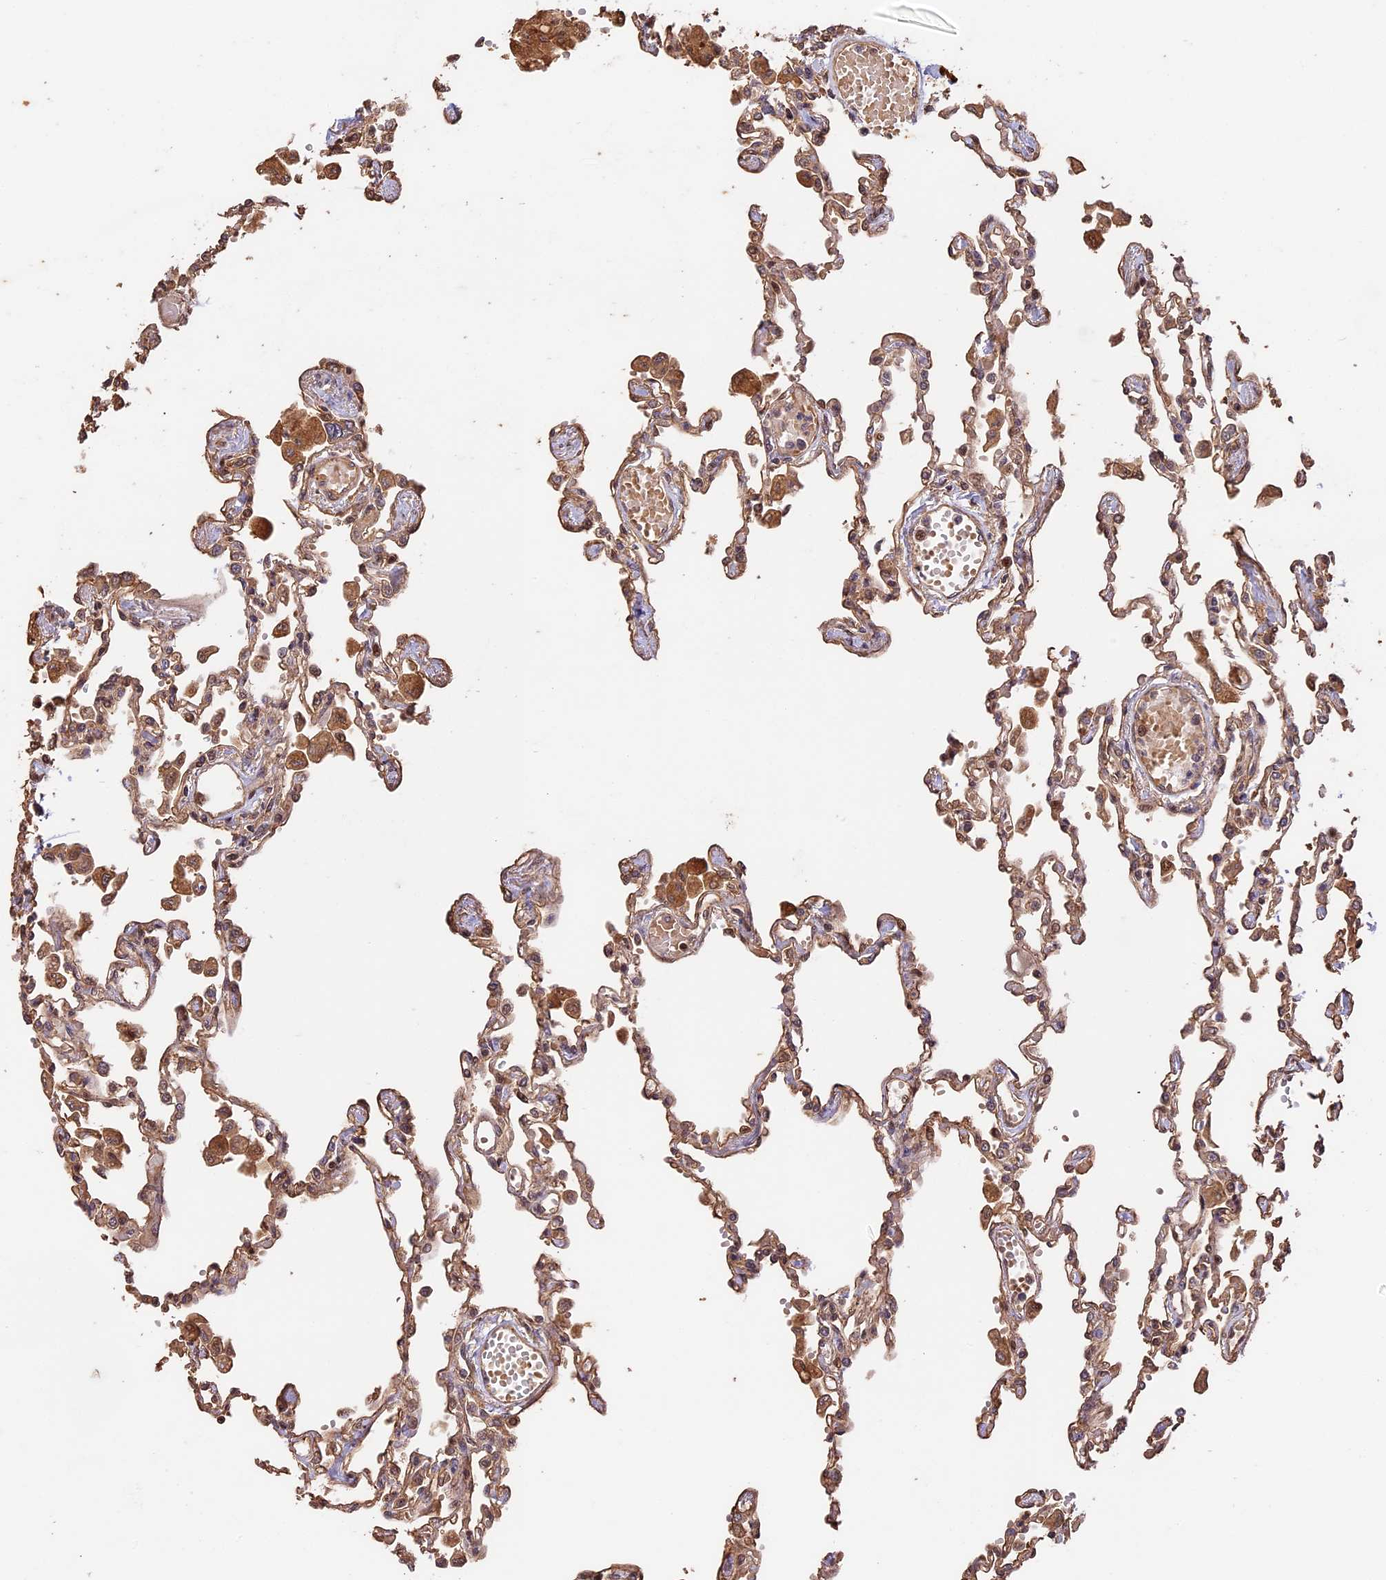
{"staining": {"intensity": "weak", "quantity": ">75%", "location": "cytoplasmic/membranous"}, "tissue": "lung", "cell_type": "Alveolar cells", "image_type": "normal", "snomed": [{"axis": "morphology", "description": "Normal tissue, NOS"}, {"axis": "topography", "description": "Bronchus"}, {"axis": "topography", "description": "Lung"}], "caption": "The micrograph shows immunohistochemical staining of unremarkable lung. There is weak cytoplasmic/membranous positivity is seen in about >75% of alveolar cells.", "gene": "PPP1R37", "patient": {"sex": "female", "age": 49}}